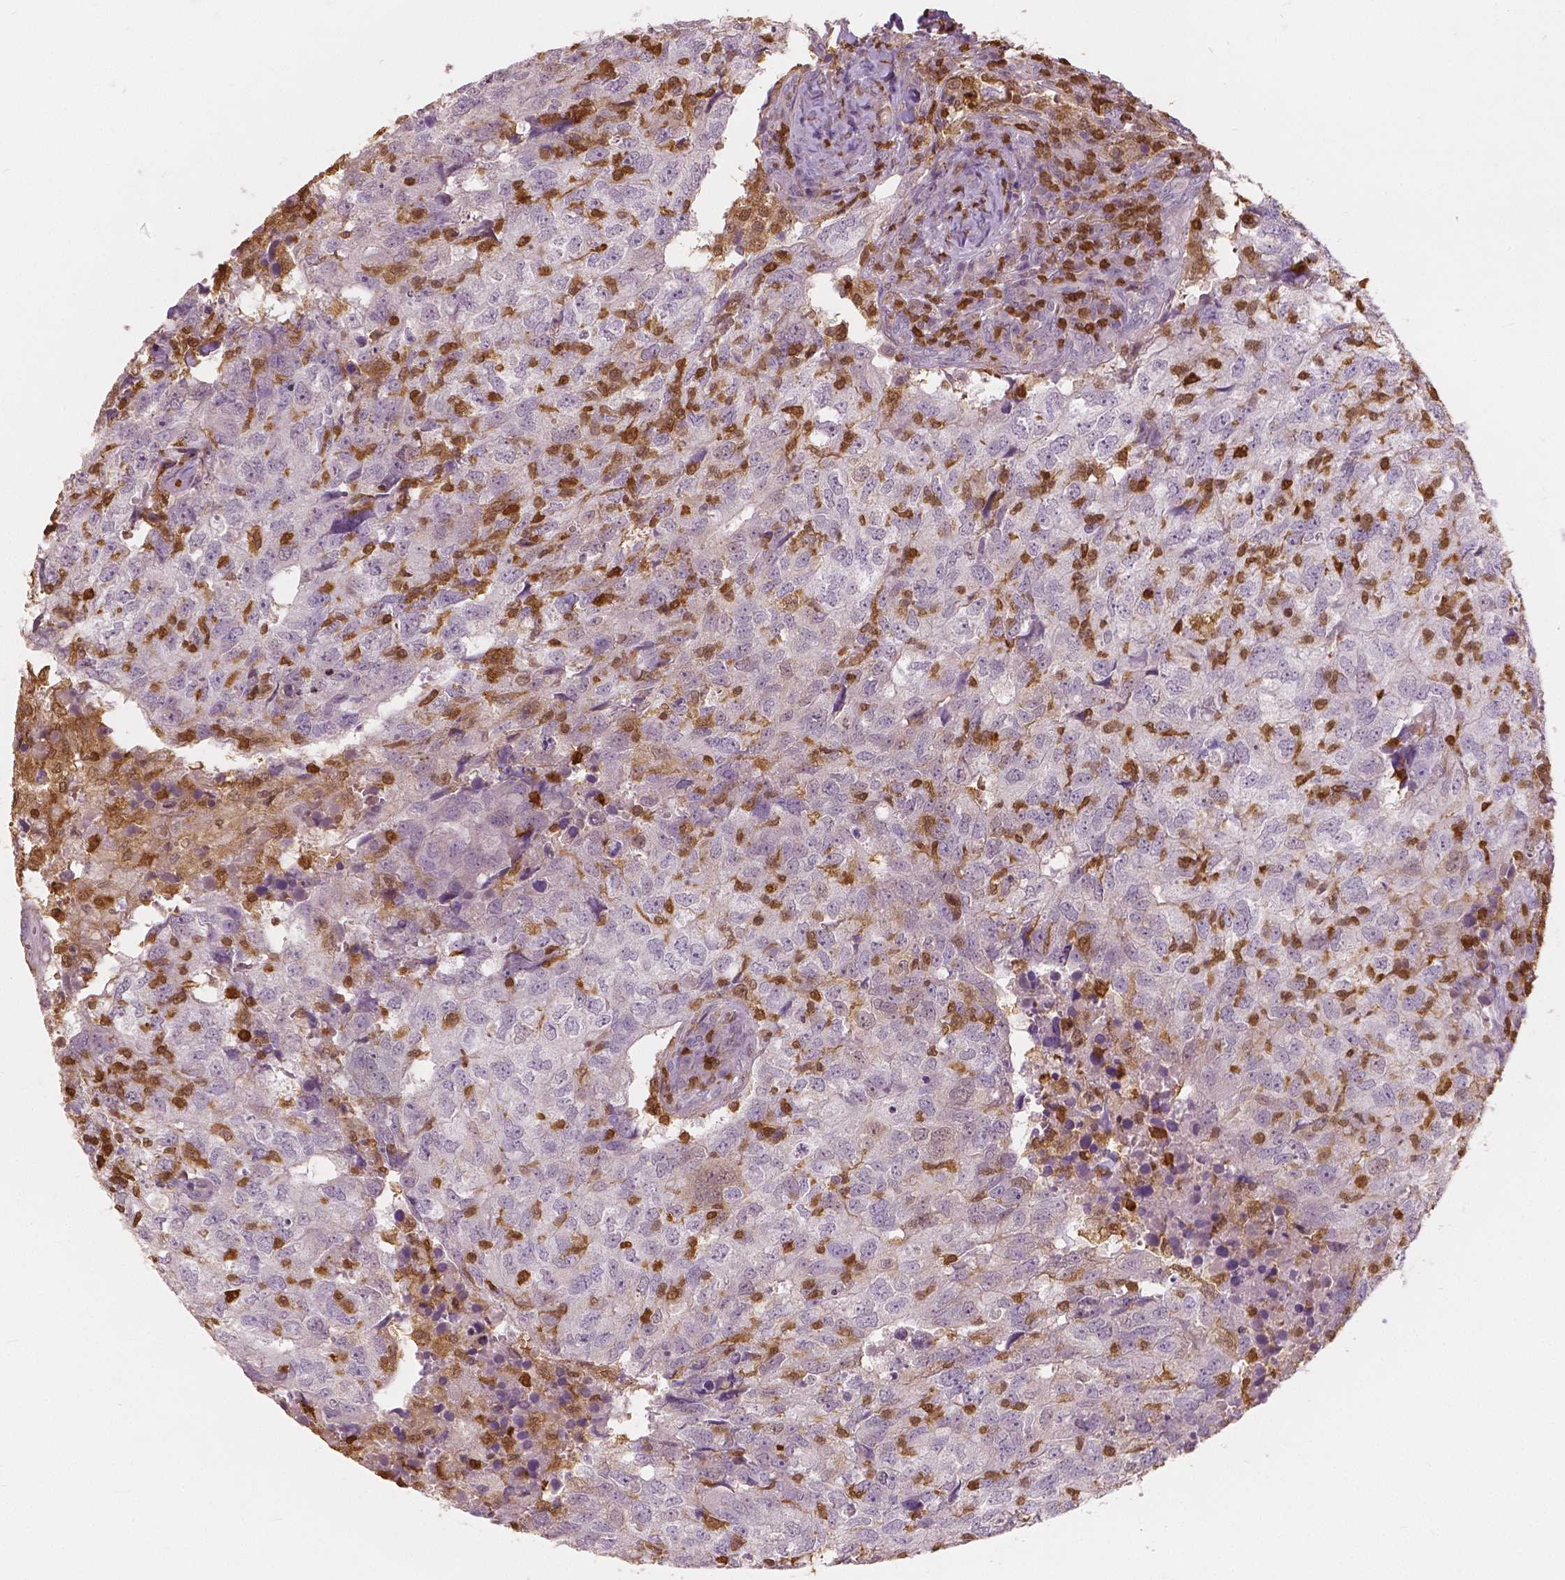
{"staining": {"intensity": "negative", "quantity": "none", "location": "none"}, "tissue": "breast cancer", "cell_type": "Tumor cells", "image_type": "cancer", "snomed": [{"axis": "morphology", "description": "Duct carcinoma"}, {"axis": "topography", "description": "Breast"}], "caption": "The immunohistochemistry photomicrograph has no significant positivity in tumor cells of breast intraductal carcinoma tissue. (Immunohistochemistry, brightfield microscopy, high magnification).", "gene": "S100A4", "patient": {"sex": "female", "age": 30}}